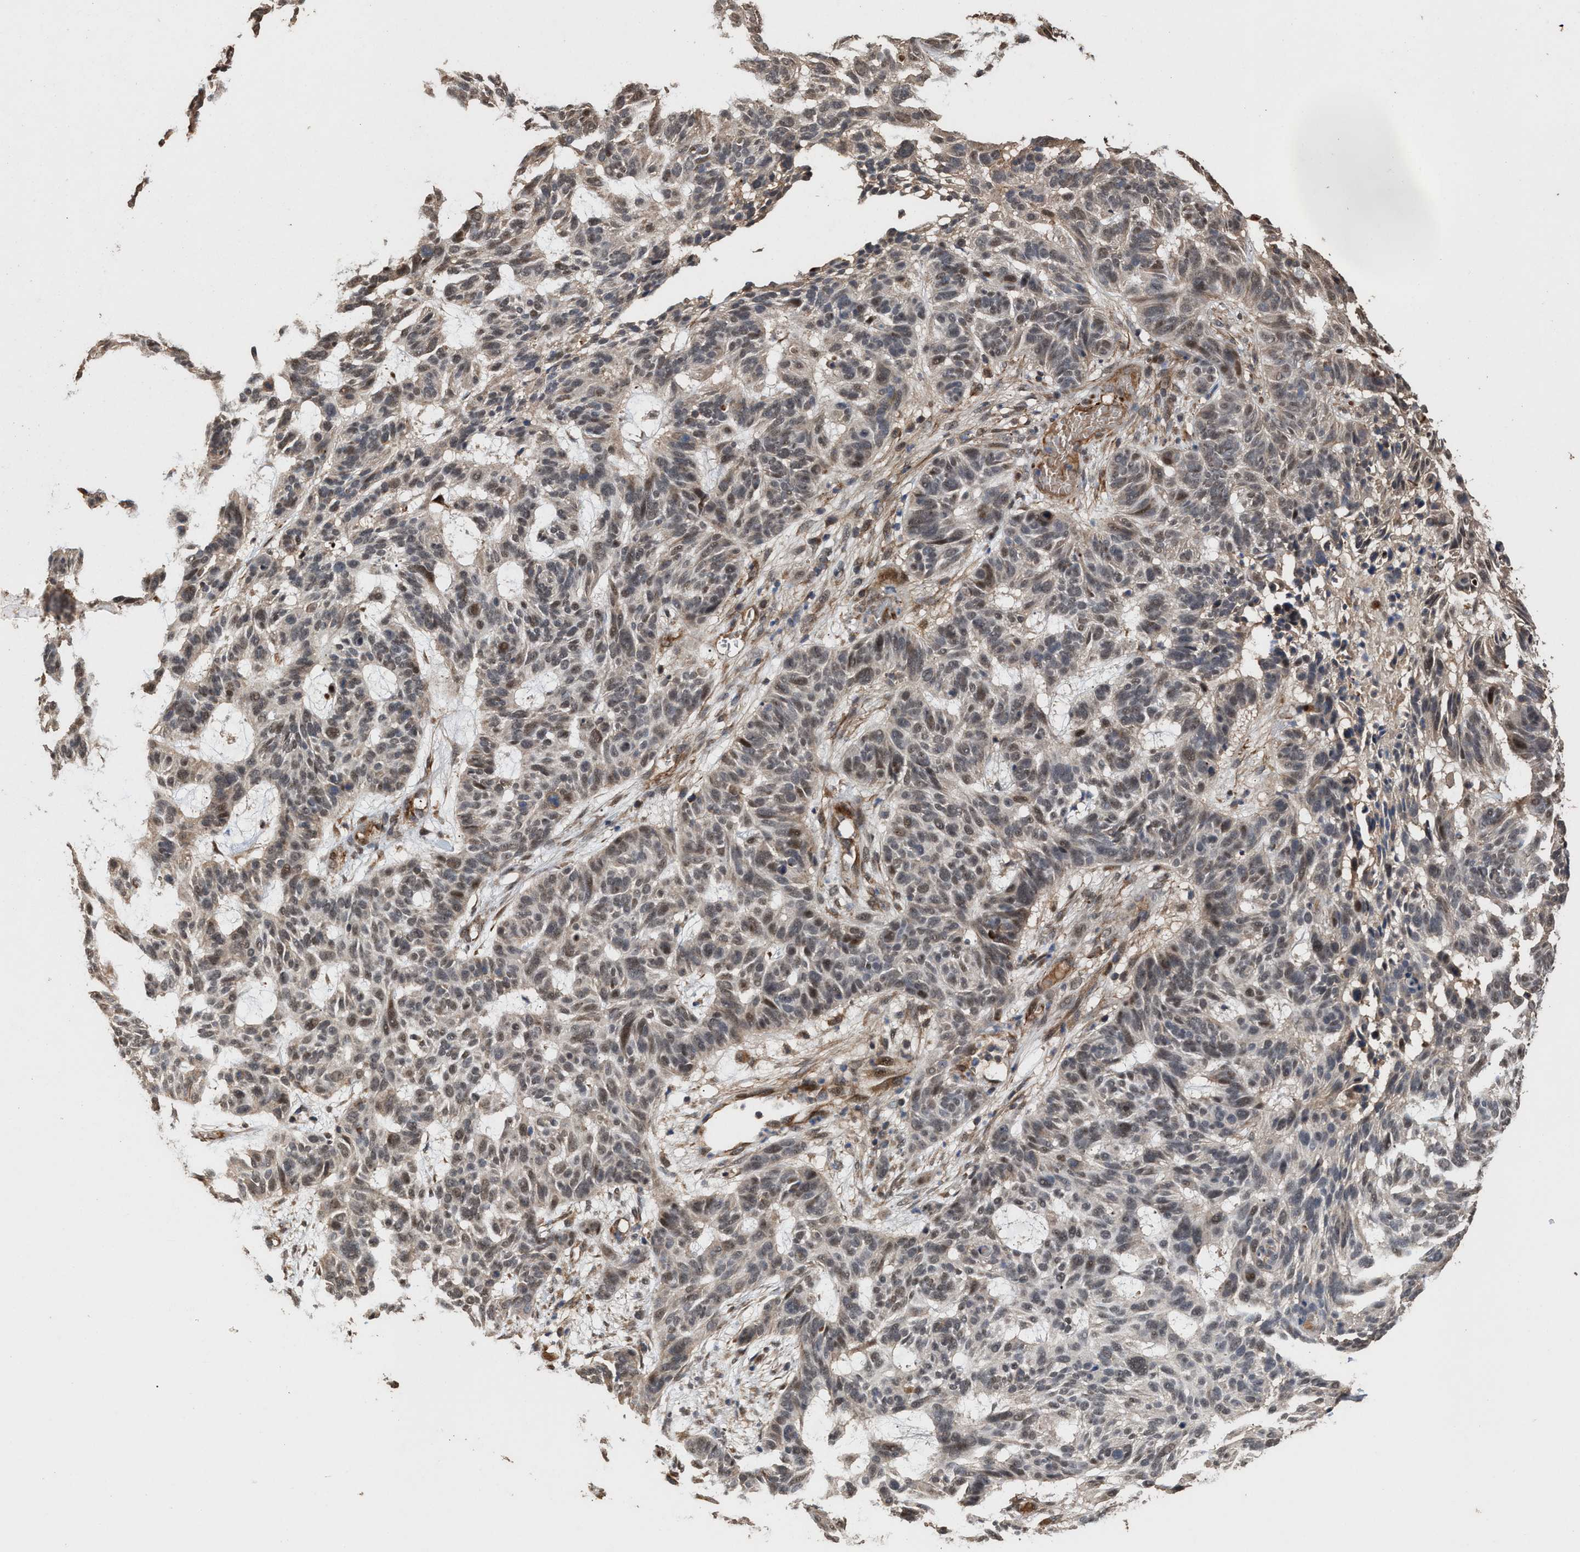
{"staining": {"intensity": "weak", "quantity": "25%-75%", "location": "cytoplasmic/membranous,nuclear"}, "tissue": "skin cancer", "cell_type": "Tumor cells", "image_type": "cancer", "snomed": [{"axis": "morphology", "description": "Basal cell carcinoma"}, {"axis": "topography", "description": "Skin"}], "caption": "Protein expression analysis of skin cancer demonstrates weak cytoplasmic/membranous and nuclear staining in about 25%-75% of tumor cells.", "gene": "ZNHIT6", "patient": {"sex": "male", "age": 85}}